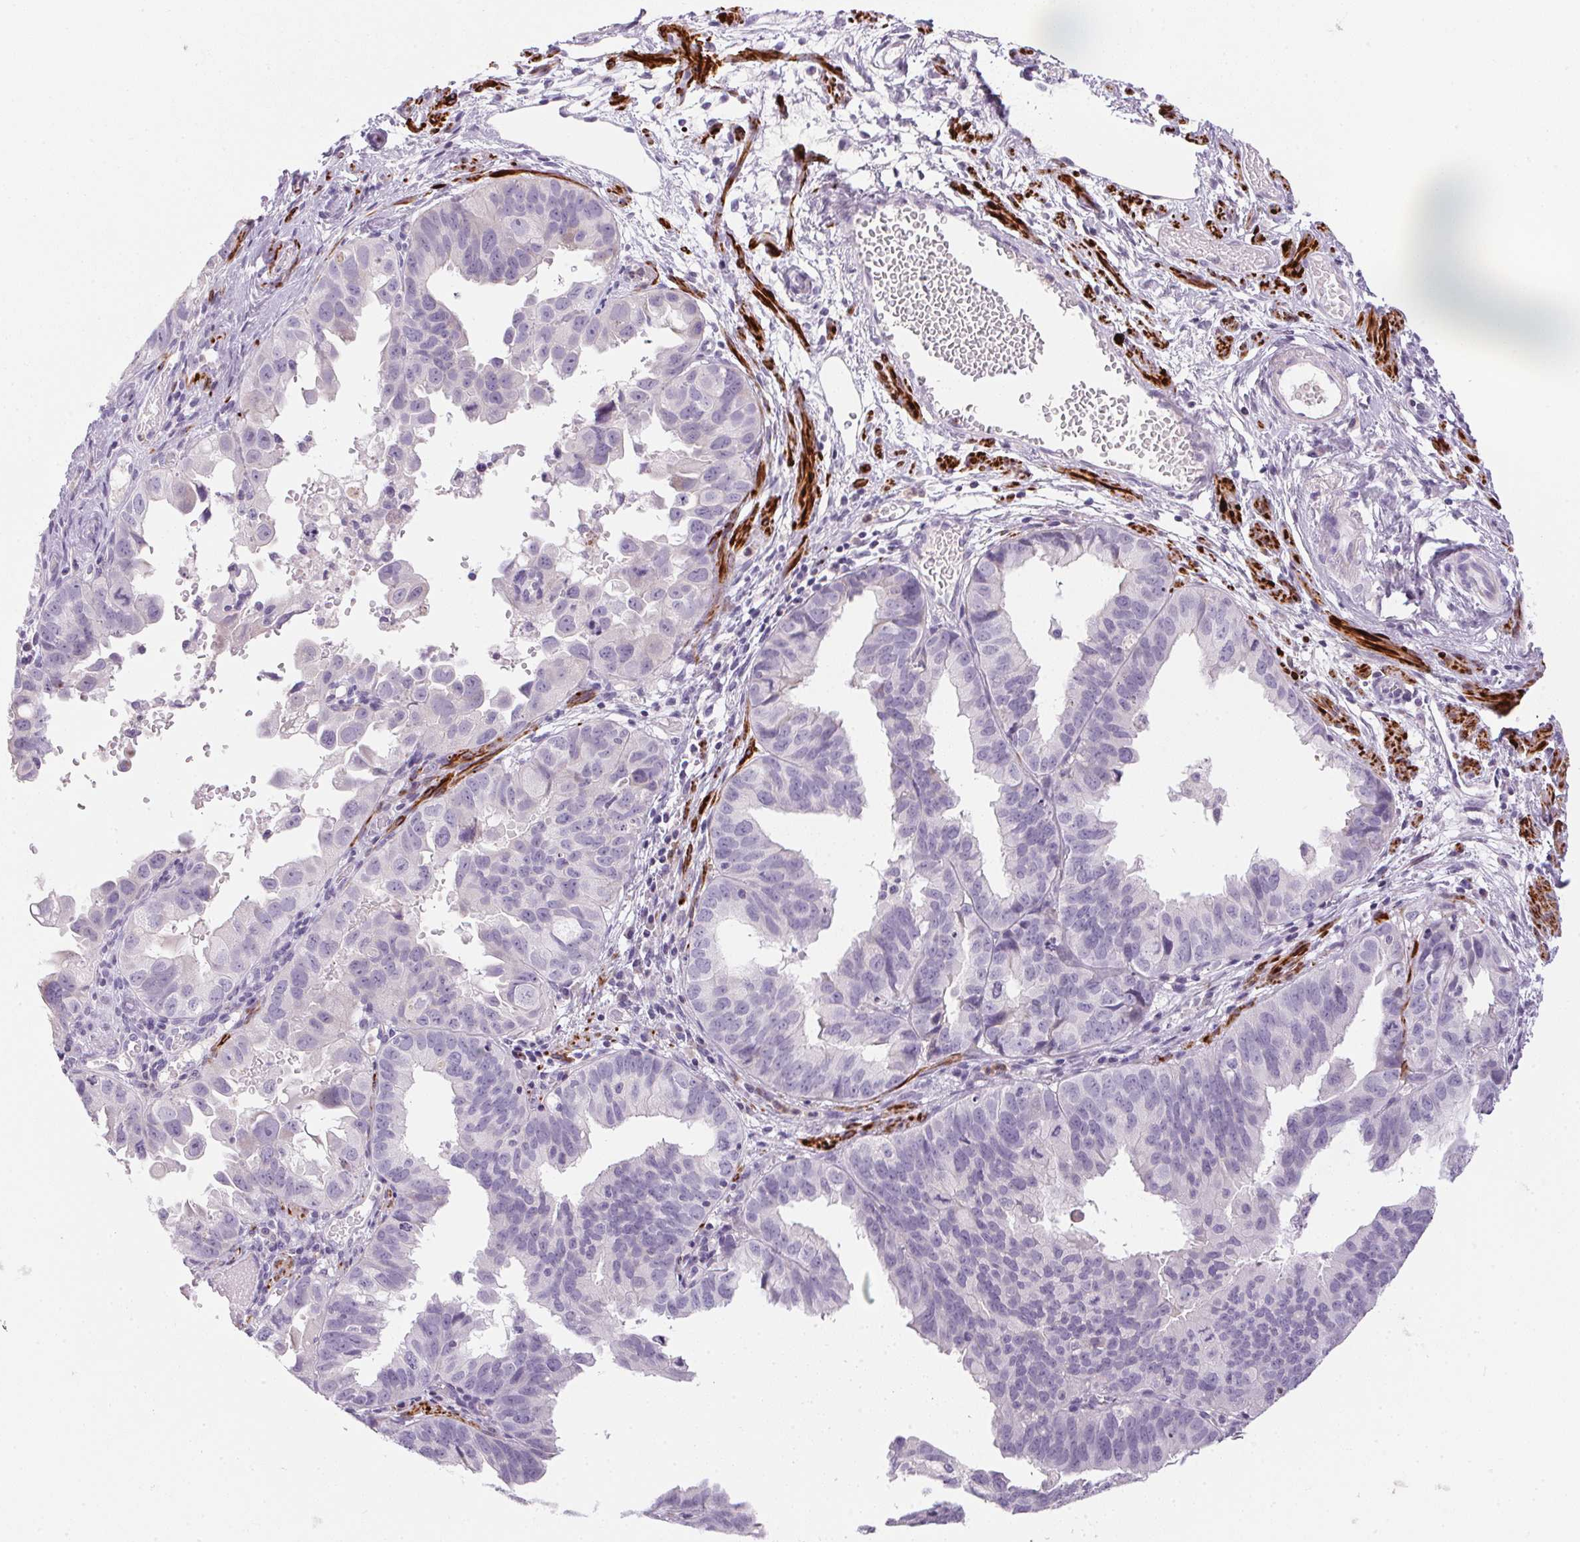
{"staining": {"intensity": "negative", "quantity": "none", "location": "none"}, "tissue": "ovarian cancer", "cell_type": "Tumor cells", "image_type": "cancer", "snomed": [{"axis": "morphology", "description": "Carcinoma, endometroid"}, {"axis": "topography", "description": "Ovary"}], "caption": "Ovarian cancer stained for a protein using IHC displays no staining tumor cells.", "gene": "ECPAS", "patient": {"sex": "female", "age": 85}}